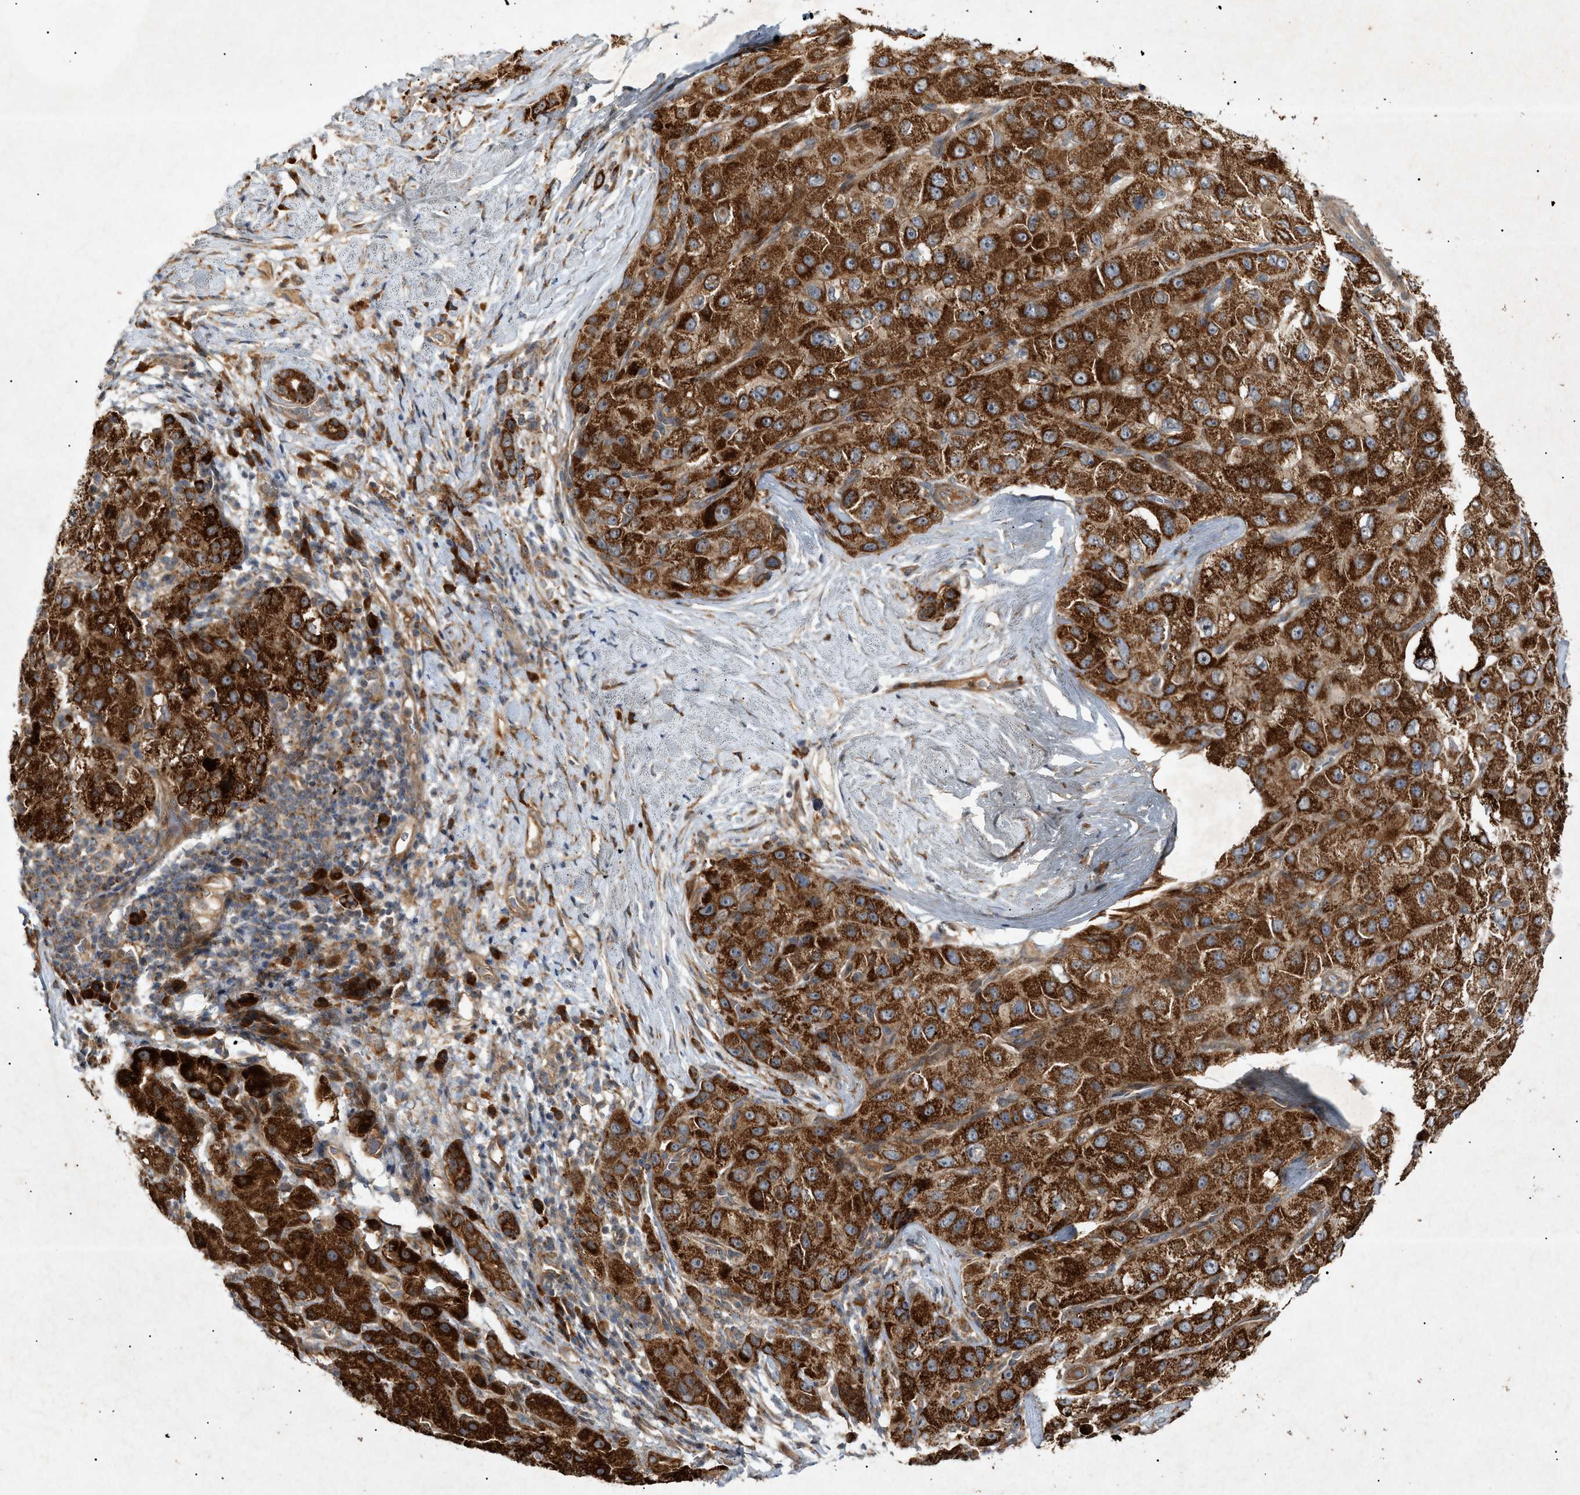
{"staining": {"intensity": "strong", "quantity": ">75%", "location": "cytoplasmic/membranous"}, "tissue": "liver cancer", "cell_type": "Tumor cells", "image_type": "cancer", "snomed": [{"axis": "morphology", "description": "Carcinoma, Hepatocellular, NOS"}, {"axis": "topography", "description": "Liver"}], "caption": "Human hepatocellular carcinoma (liver) stained for a protein (brown) exhibits strong cytoplasmic/membranous positive positivity in approximately >75% of tumor cells.", "gene": "MTCH1", "patient": {"sex": "male", "age": 80}}